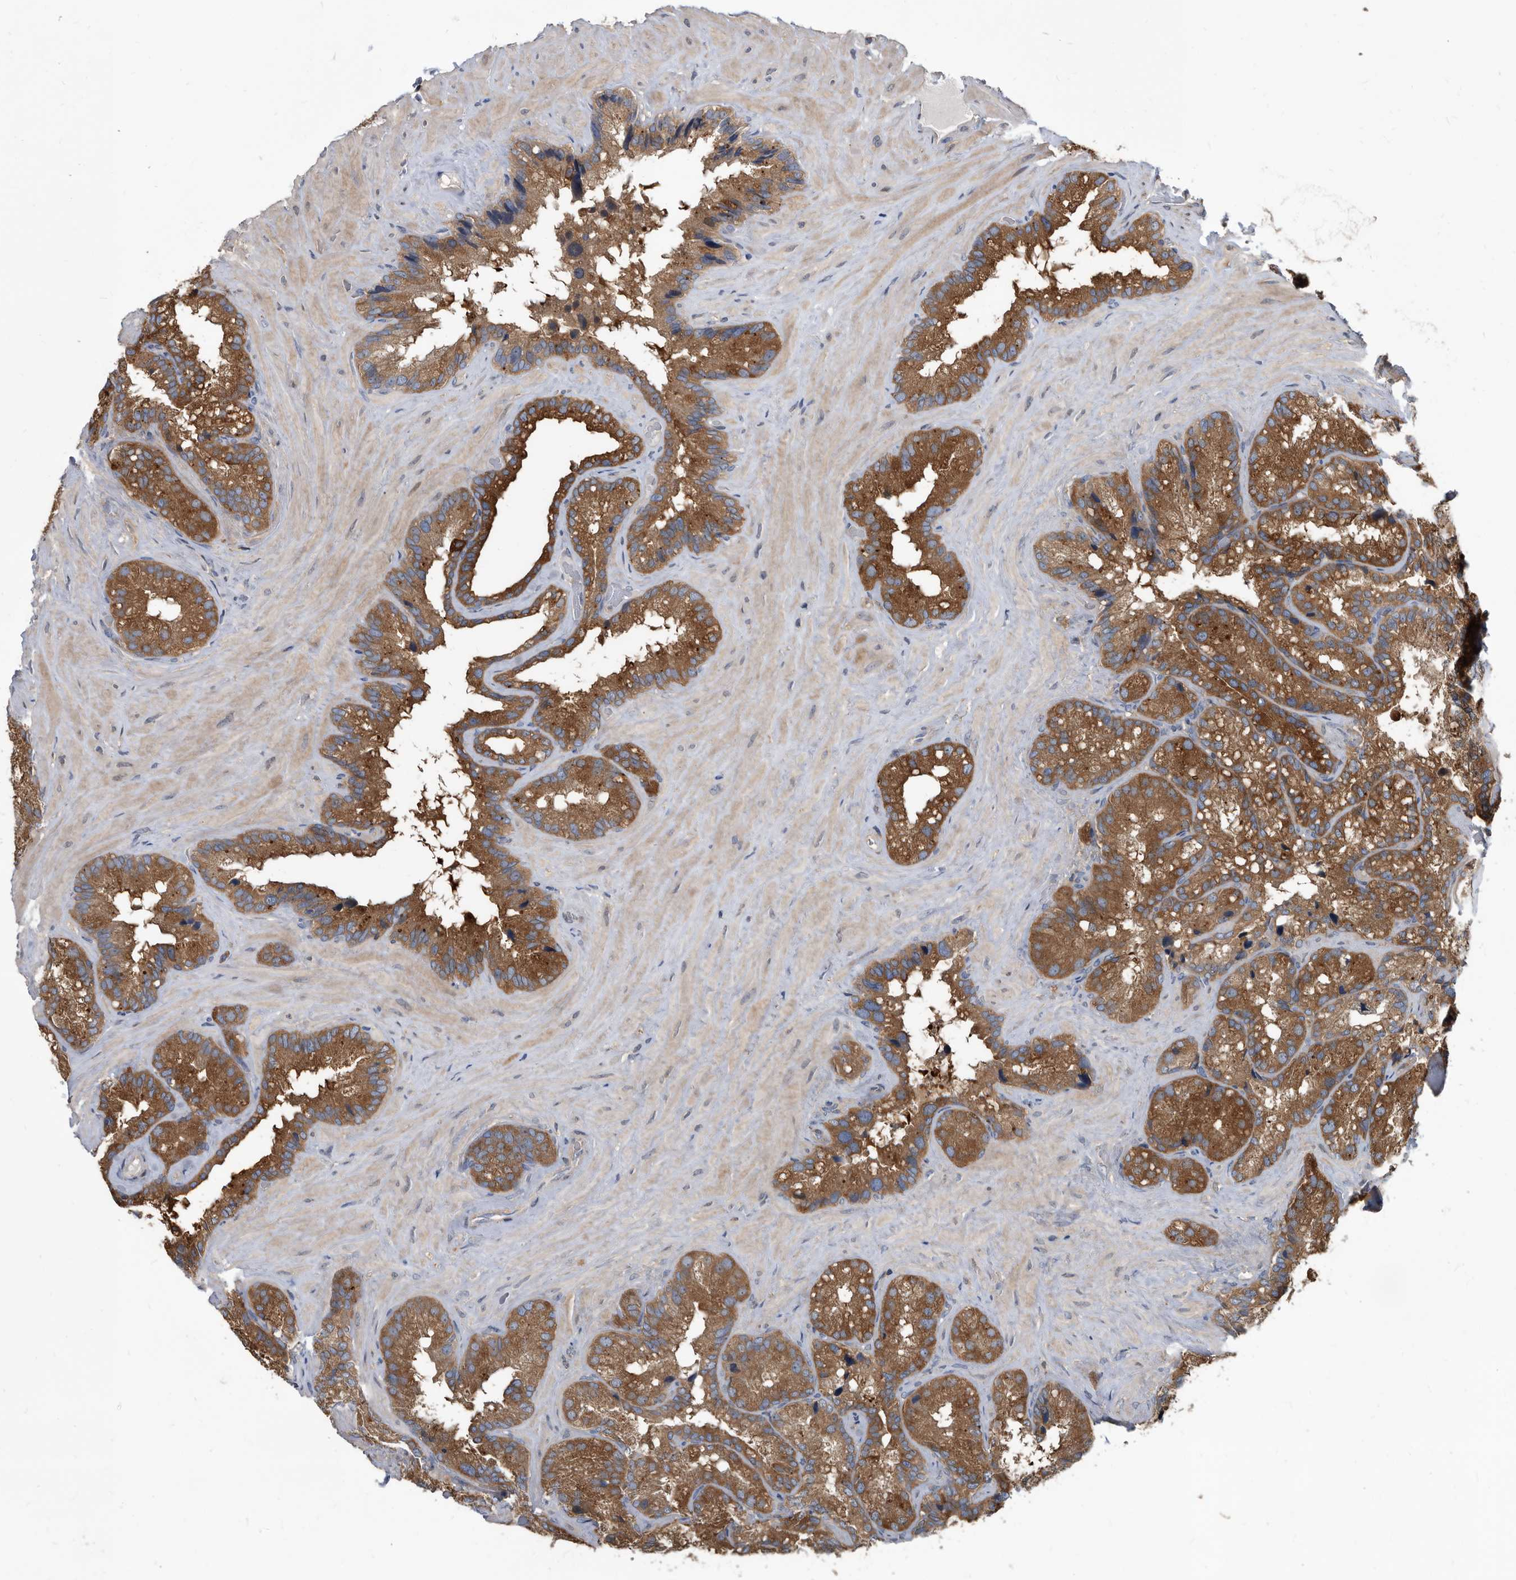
{"staining": {"intensity": "moderate", "quantity": ">75%", "location": "cytoplasmic/membranous"}, "tissue": "seminal vesicle", "cell_type": "Glandular cells", "image_type": "normal", "snomed": [{"axis": "morphology", "description": "Normal tissue, NOS"}, {"axis": "topography", "description": "Prostate"}, {"axis": "topography", "description": "Seminal veicle"}], "caption": "The histopathology image exhibits a brown stain indicating the presence of a protein in the cytoplasmic/membranous of glandular cells in seminal vesicle. (Stains: DAB in brown, nuclei in blue, Microscopy: brightfield microscopy at high magnification).", "gene": "APEH", "patient": {"sex": "male", "age": 68}}